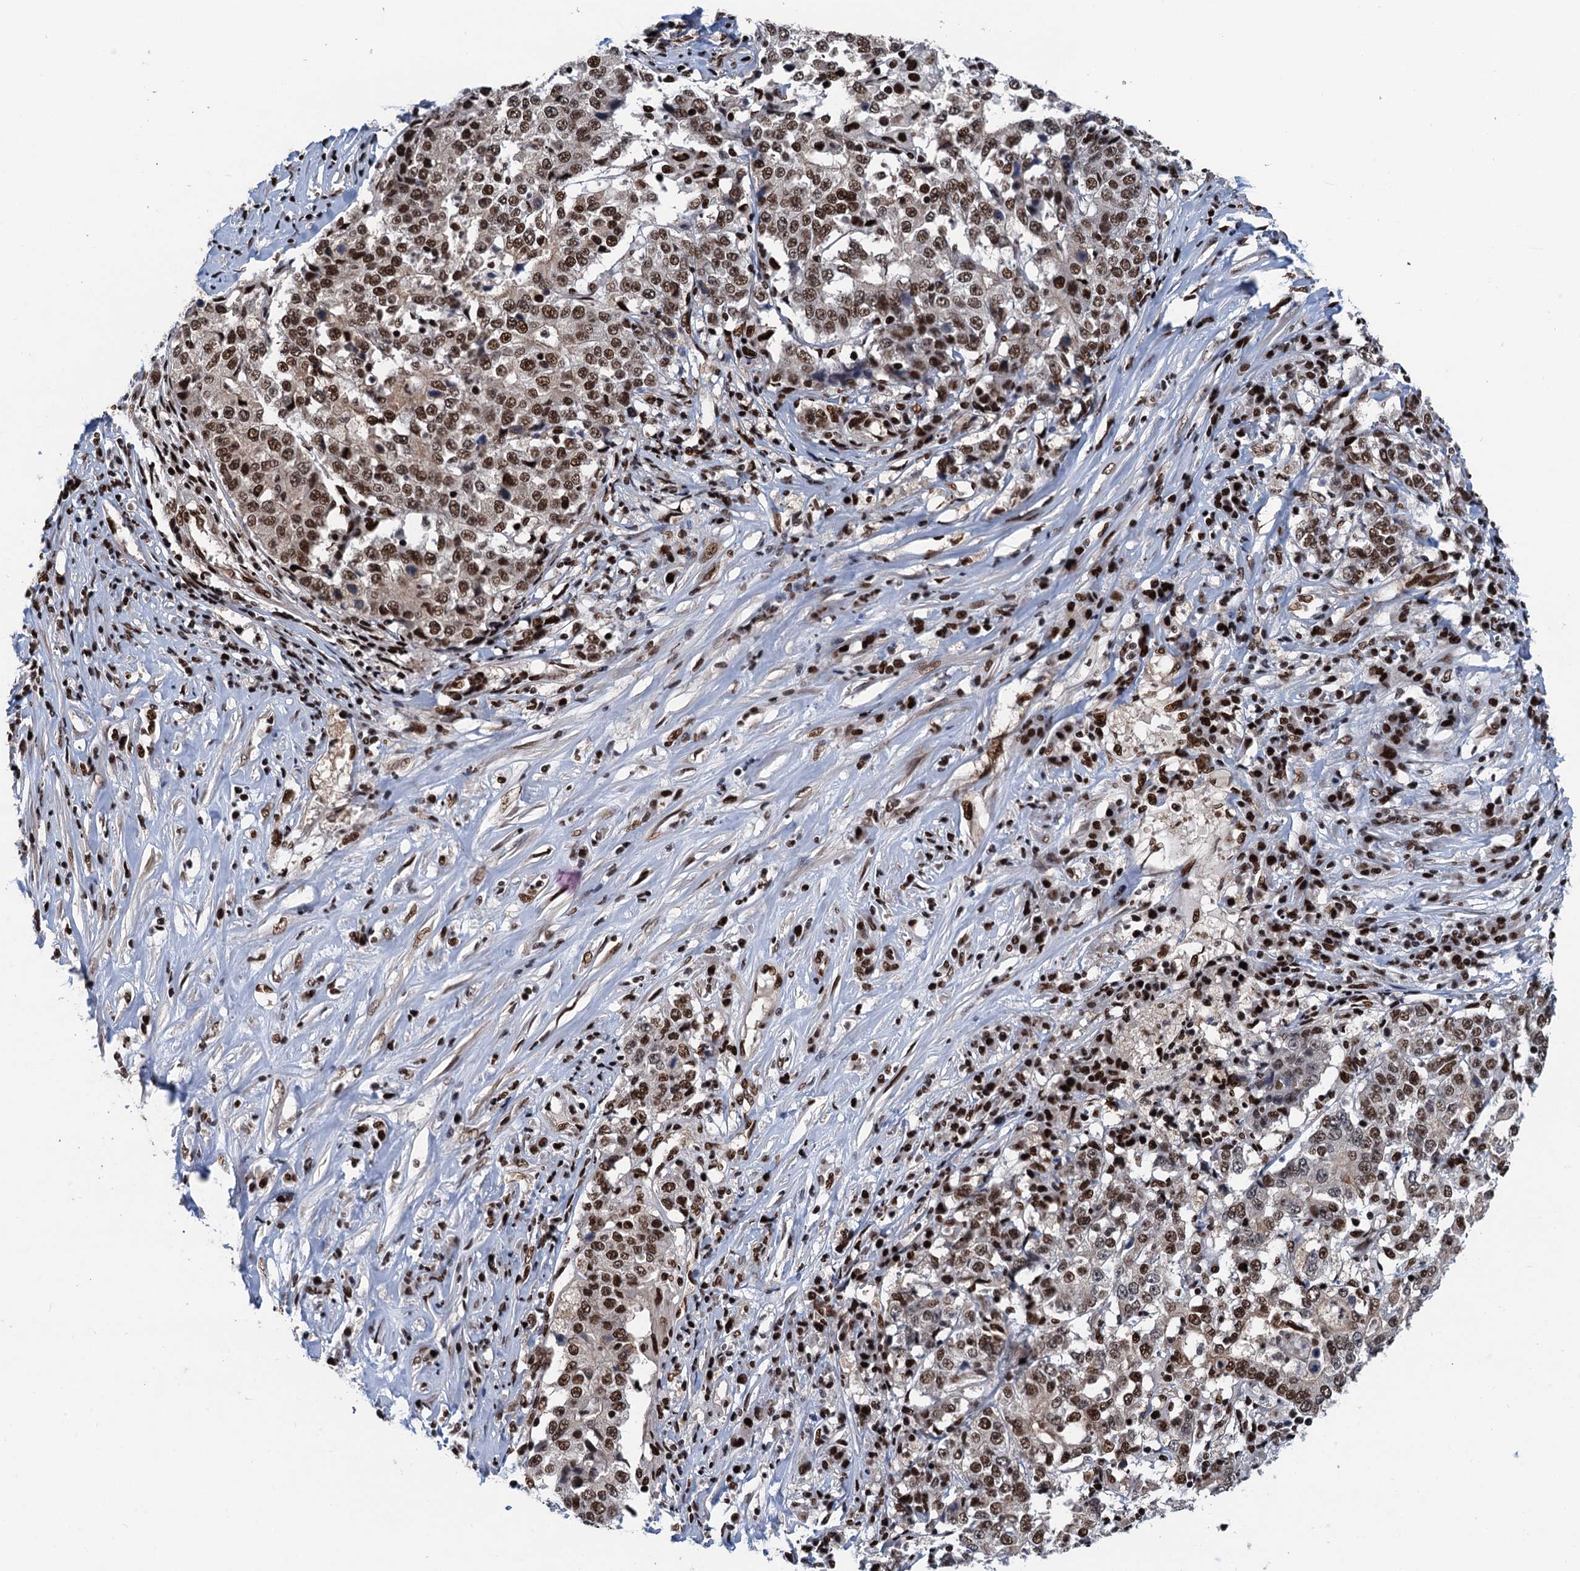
{"staining": {"intensity": "moderate", "quantity": ">75%", "location": "nuclear"}, "tissue": "stomach cancer", "cell_type": "Tumor cells", "image_type": "cancer", "snomed": [{"axis": "morphology", "description": "Adenocarcinoma, NOS"}, {"axis": "topography", "description": "Stomach"}], "caption": "About >75% of tumor cells in human adenocarcinoma (stomach) show moderate nuclear protein staining as visualized by brown immunohistochemical staining.", "gene": "PPP4R1", "patient": {"sex": "male", "age": 59}}